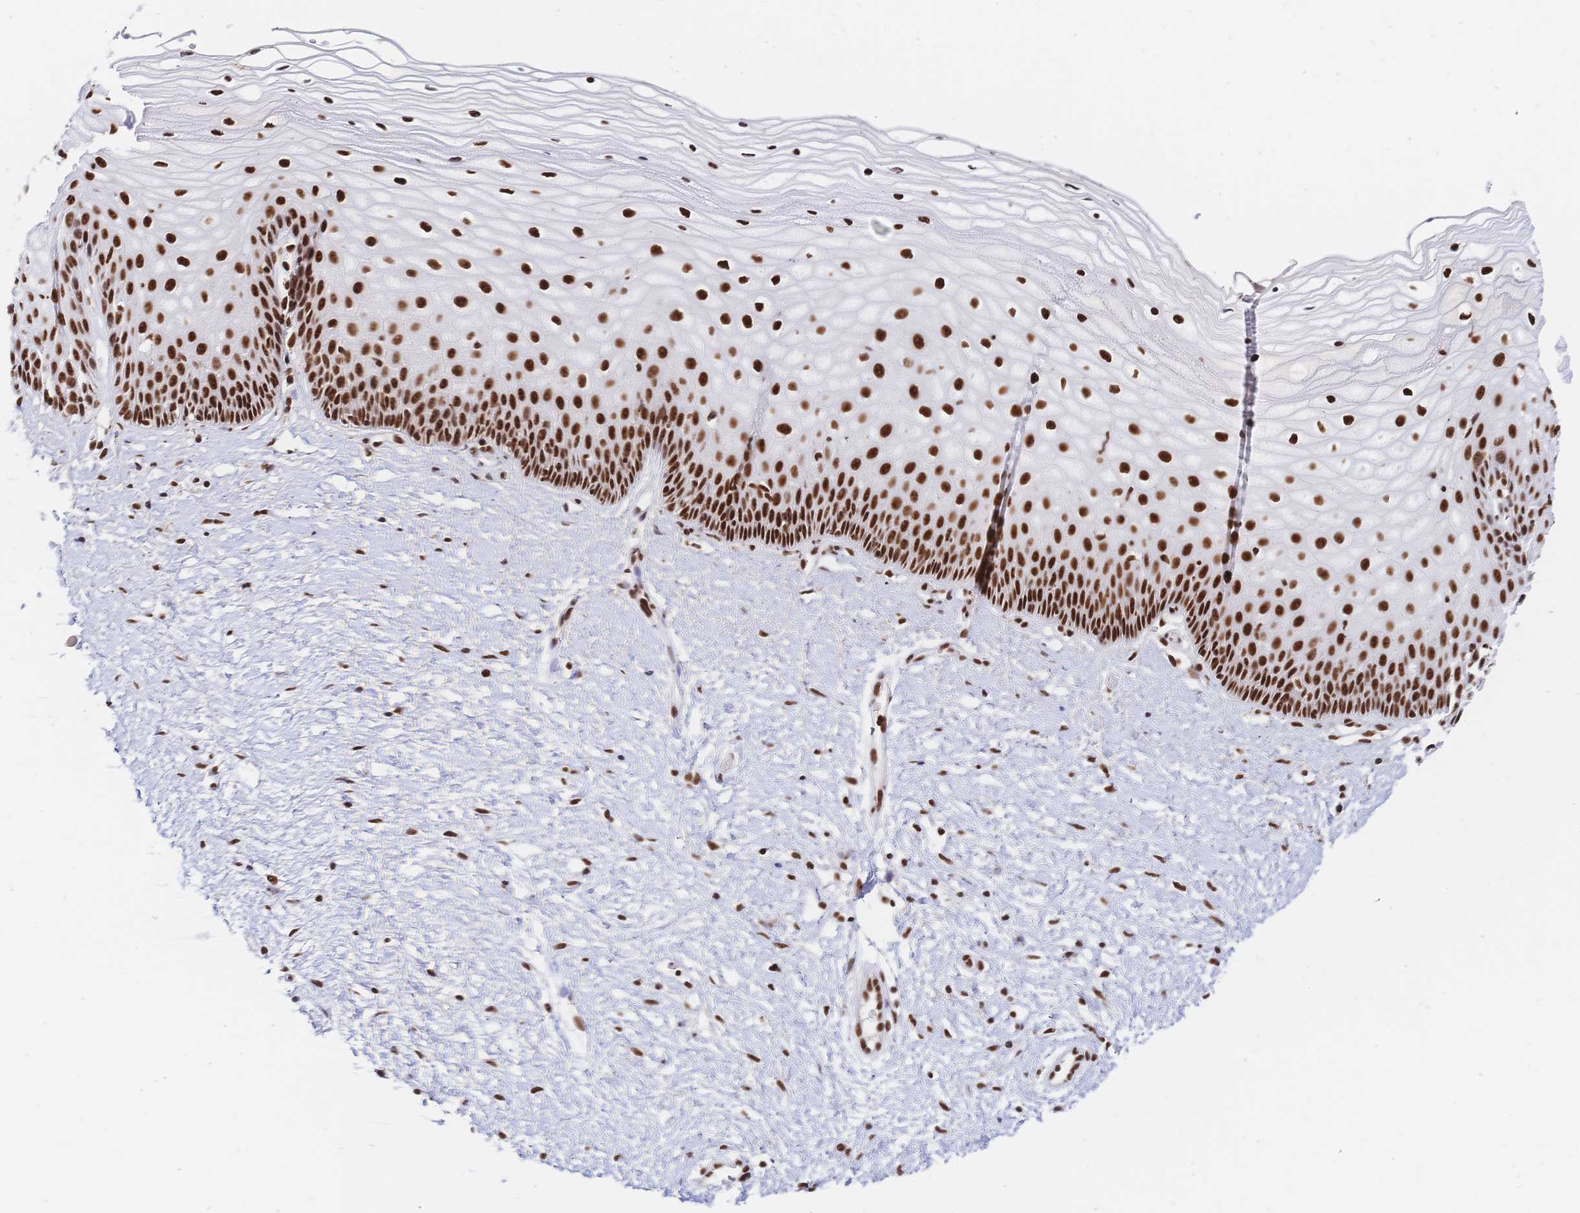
{"staining": {"intensity": "strong", "quantity": ">75%", "location": "nuclear"}, "tissue": "cervix", "cell_type": "Glandular cells", "image_type": "normal", "snomed": [{"axis": "morphology", "description": "Normal tissue, NOS"}, {"axis": "topography", "description": "Cervix"}], "caption": "Normal cervix reveals strong nuclear expression in about >75% of glandular cells.", "gene": "SRSF1", "patient": {"sex": "female", "age": 36}}